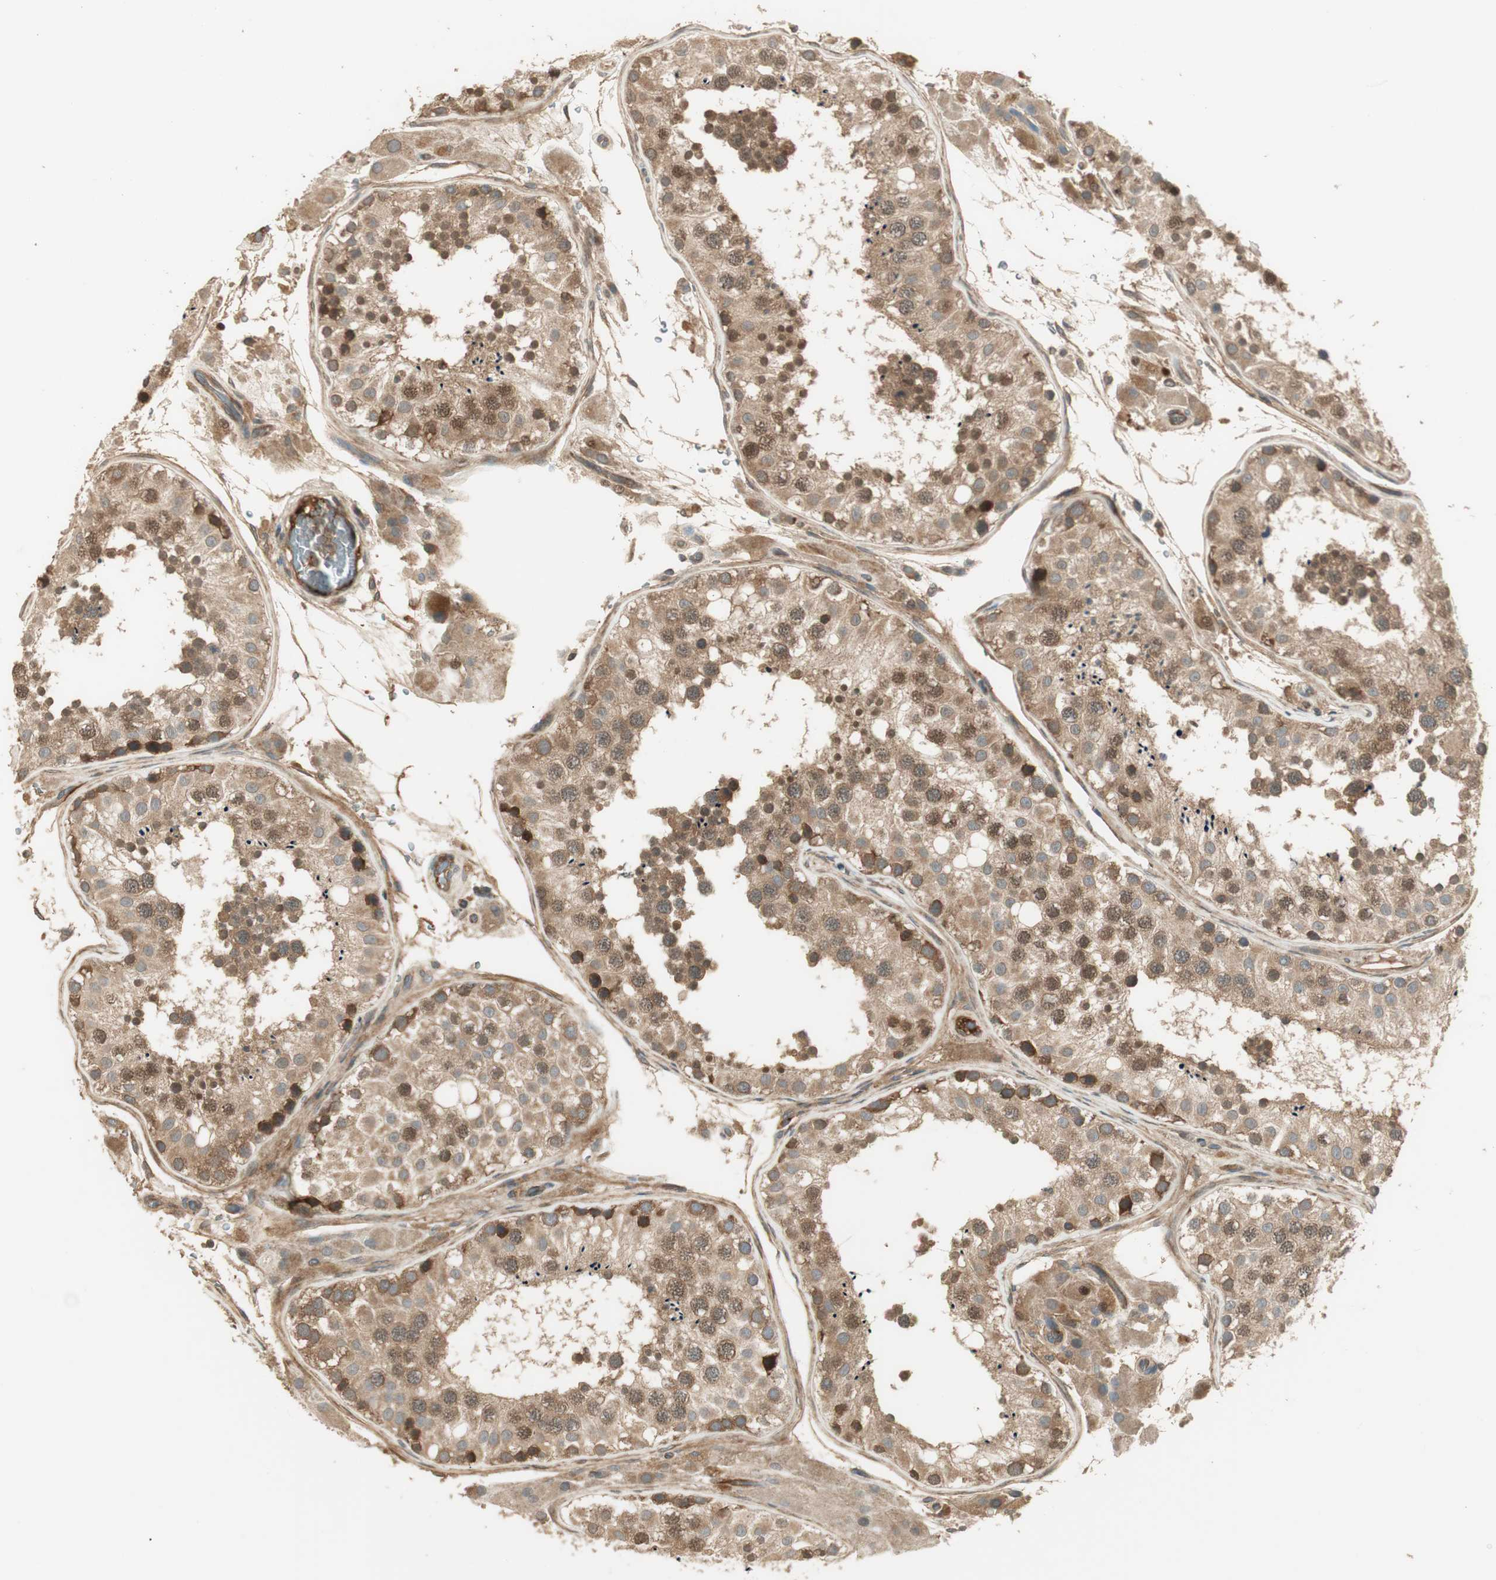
{"staining": {"intensity": "moderate", "quantity": ">75%", "location": "cytoplasmic/membranous,nuclear"}, "tissue": "testis", "cell_type": "Cells in seminiferous ducts", "image_type": "normal", "snomed": [{"axis": "morphology", "description": "Normal tissue, NOS"}, {"axis": "topography", "description": "Testis"}, {"axis": "topography", "description": "Epididymis"}], "caption": "Protein analysis of normal testis demonstrates moderate cytoplasmic/membranous,nuclear expression in about >75% of cells in seminiferous ducts. (DAB (3,3'-diaminobenzidine) = brown stain, brightfield microscopy at high magnification).", "gene": "PFDN5", "patient": {"sex": "male", "age": 26}}